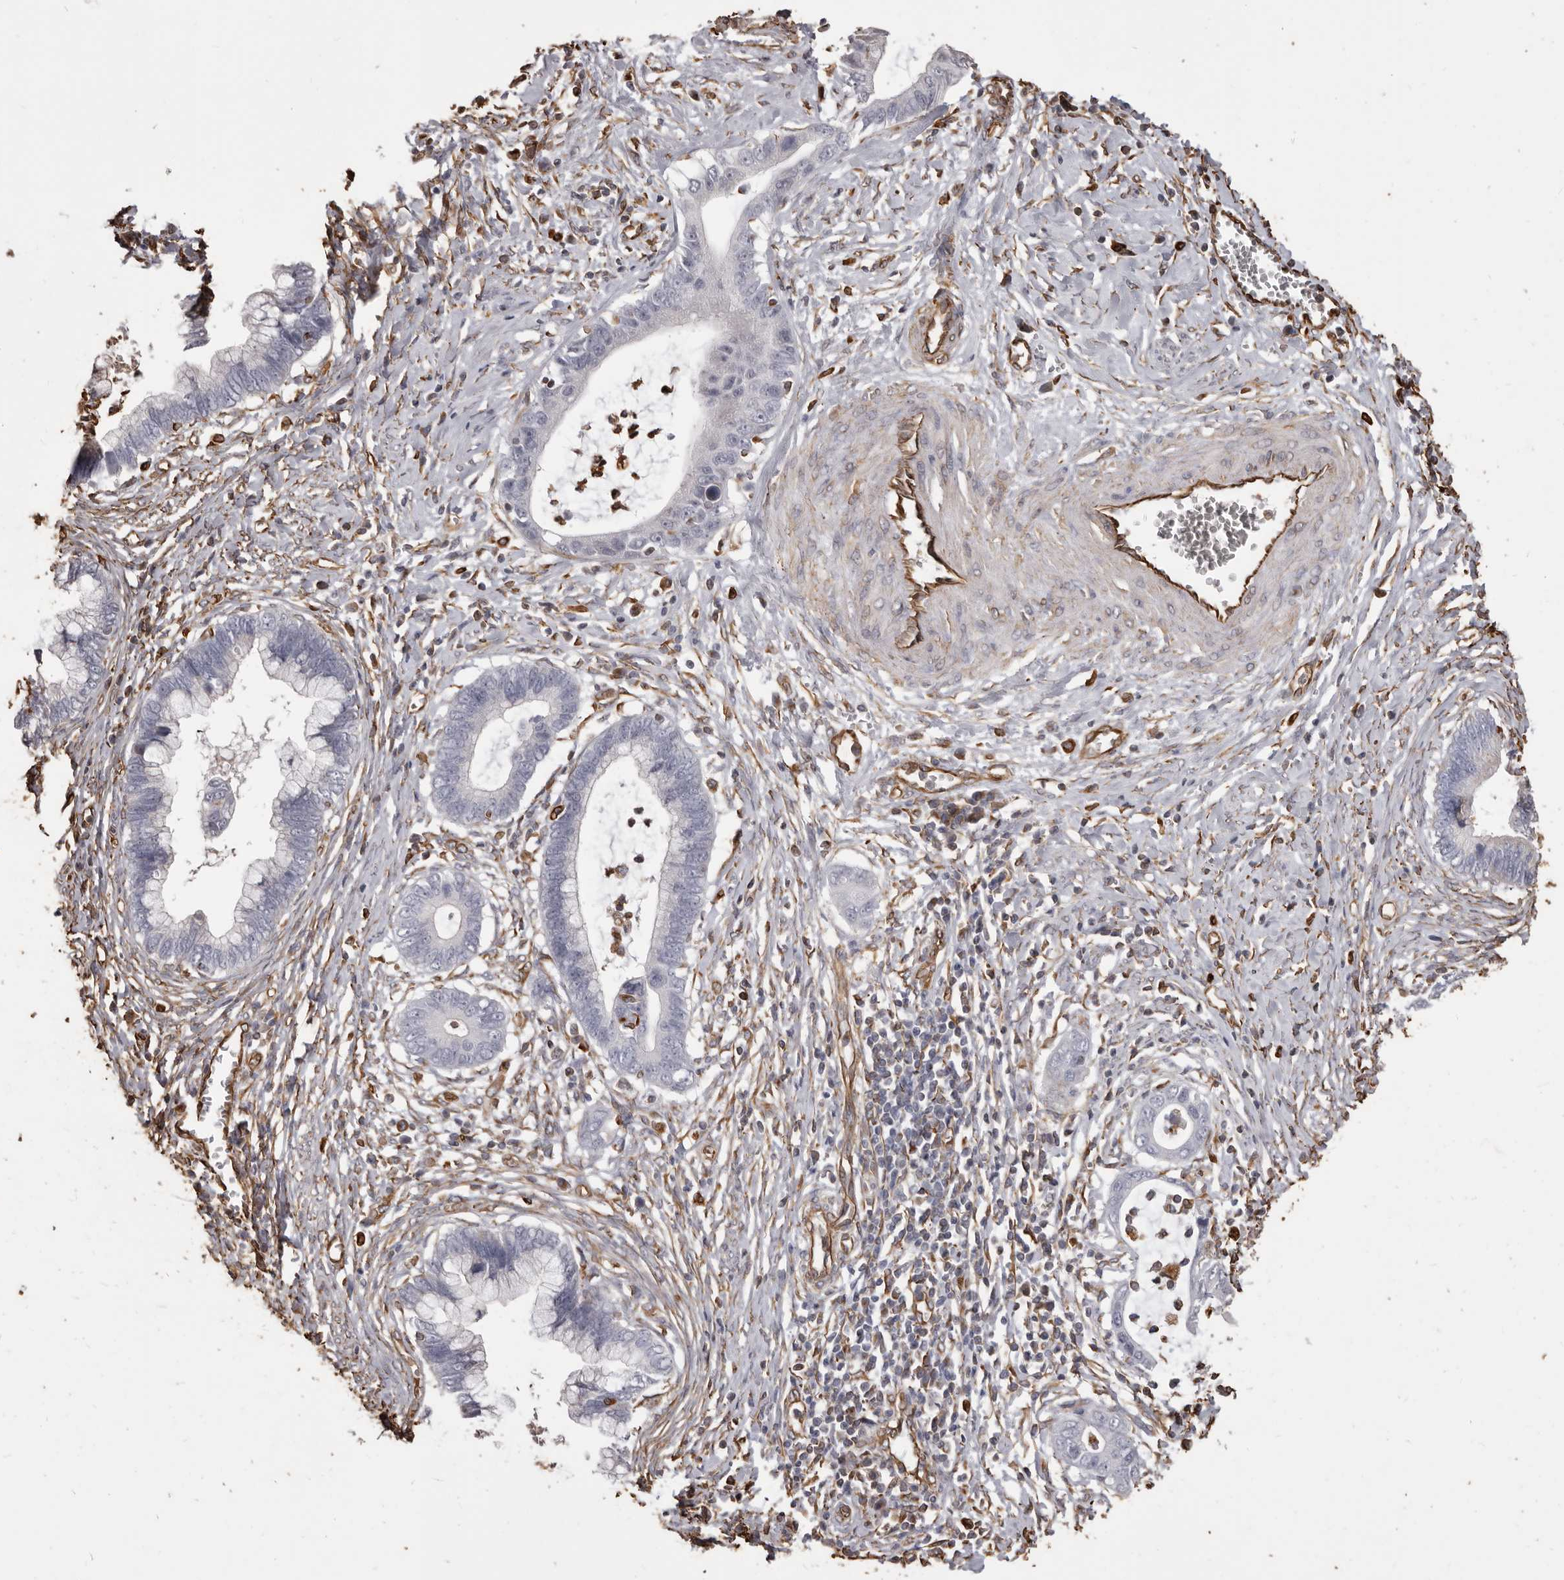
{"staining": {"intensity": "negative", "quantity": "none", "location": "none"}, "tissue": "cervical cancer", "cell_type": "Tumor cells", "image_type": "cancer", "snomed": [{"axis": "morphology", "description": "Adenocarcinoma, NOS"}, {"axis": "topography", "description": "Cervix"}], "caption": "The histopathology image exhibits no significant expression in tumor cells of cervical cancer.", "gene": "MTURN", "patient": {"sex": "female", "age": 44}}